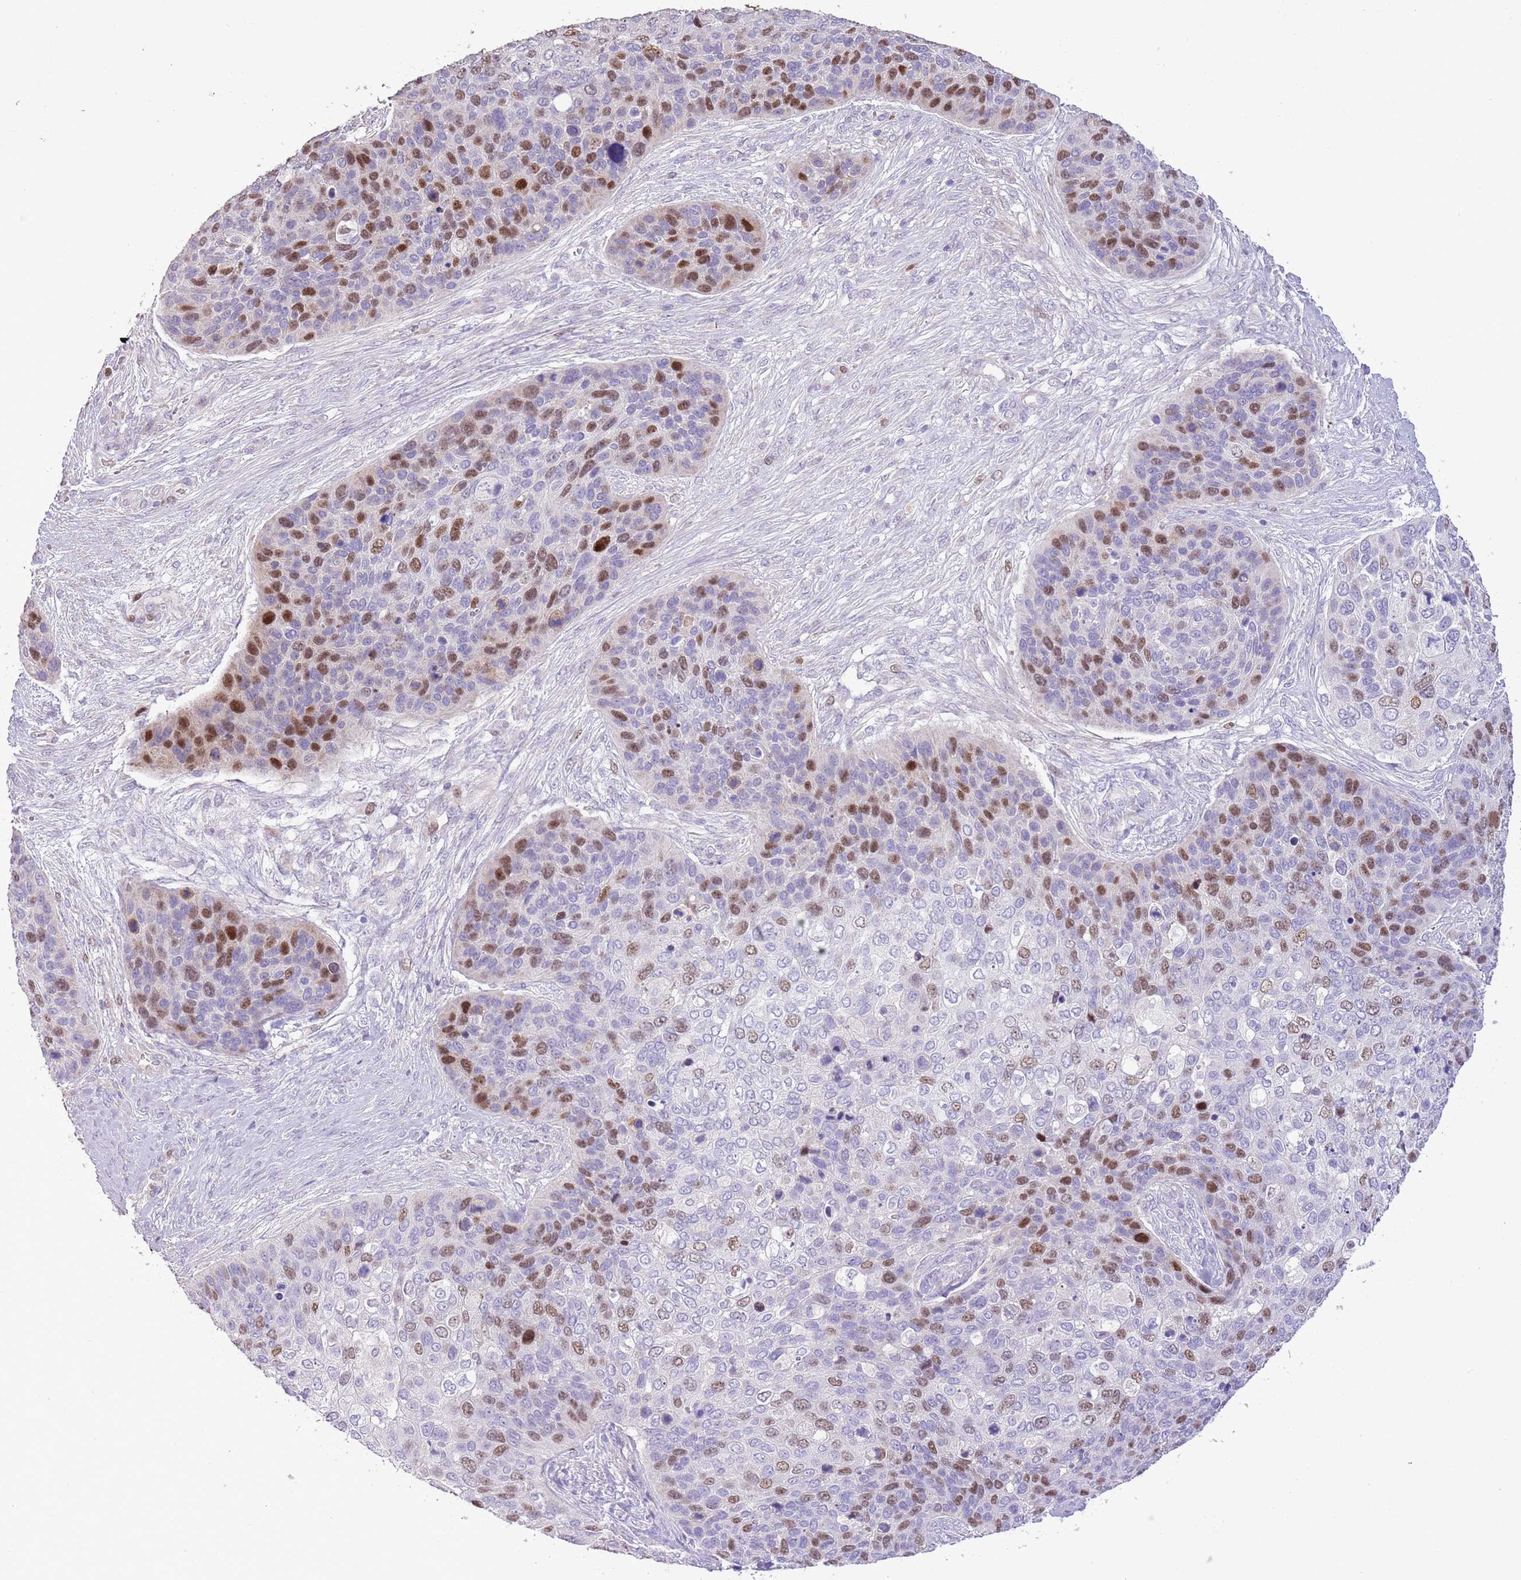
{"staining": {"intensity": "moderate", "quantity": "25%-75%", "location": "nuclear"}, "tissue": "skin cancer", "cell_type": "Tumor cells", "image_type": "cancer", "snomed": [{"axis": "morphology", "description": "Basal cell carcinoma"}, {"axis": "topography", "description": "Skin"}], "caption": "High-power microscopy captured an immunohistochemistry micrograph of skin cancer (basal cell carcinoma), revealing moderate nuclear staining in about 25%-75% of tumor cells.", "gene": "GMNN", "patient": {"sex": "female", "age": 74}}